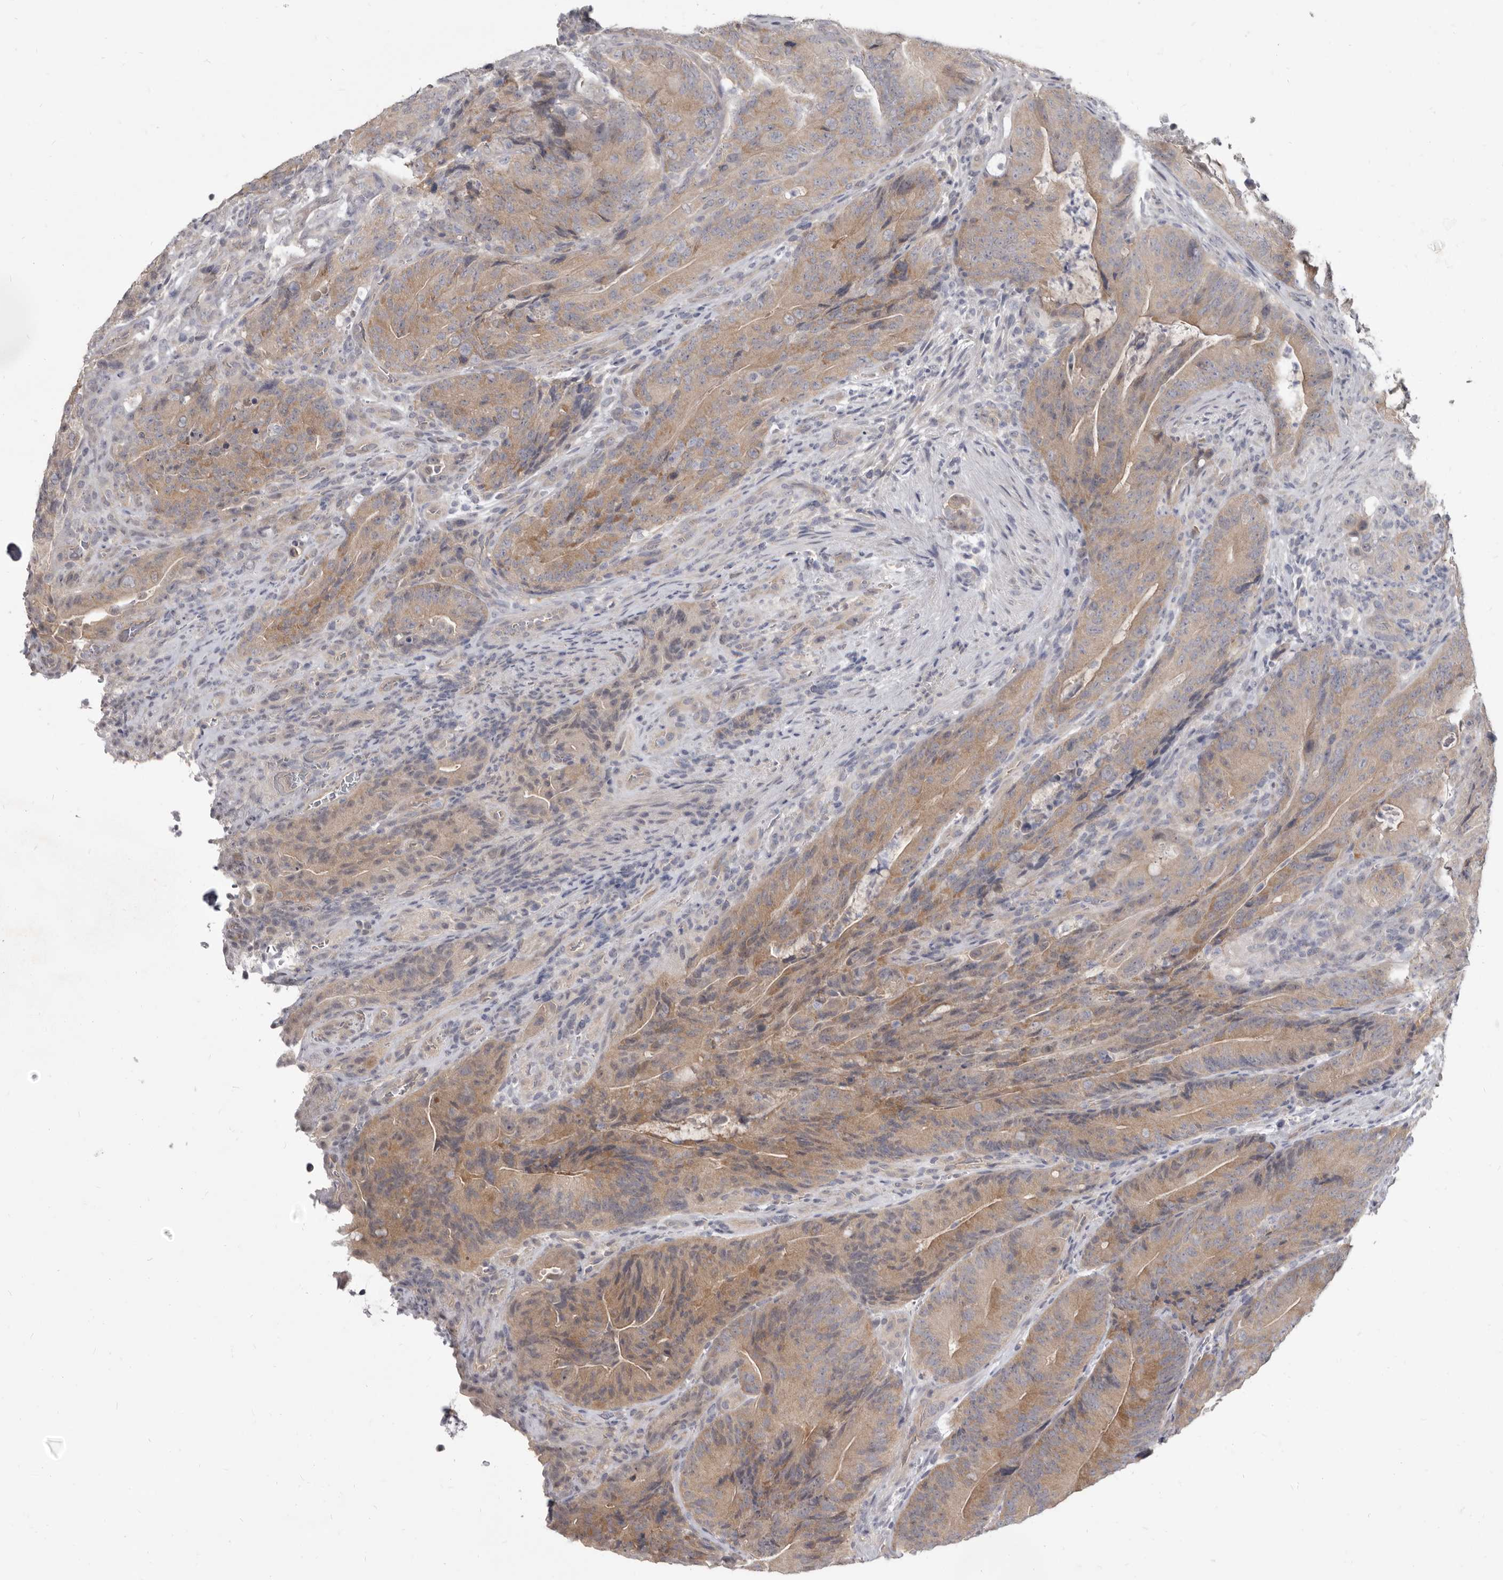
{"staining": {"intensity": "moderate", "quantity": "25%-75%", "location": "cytoplasmic/membranous"}, "tissue": "colorectal cancer", "cell_type": "Tumor cells", "image_type": "cancer", "snomed": [{"axis": "morphology", "description": "Normal tissue, NOS"}, {"axis": "topography", "description": "Colon"}], "caption": "A photomicrograph of colorectal cancer stained for a protein reveals moderate cytoplasmic/membranous brown staining in tumor cells. The protein of interest is stained brown, and the nuclei are stained in blue (DAB (3,3'-diaminobenzidine) IHC with brightfield microscopy, high magnification).", "gene": "GSK3B", "patient": {"sex": "female", "age": 82}}